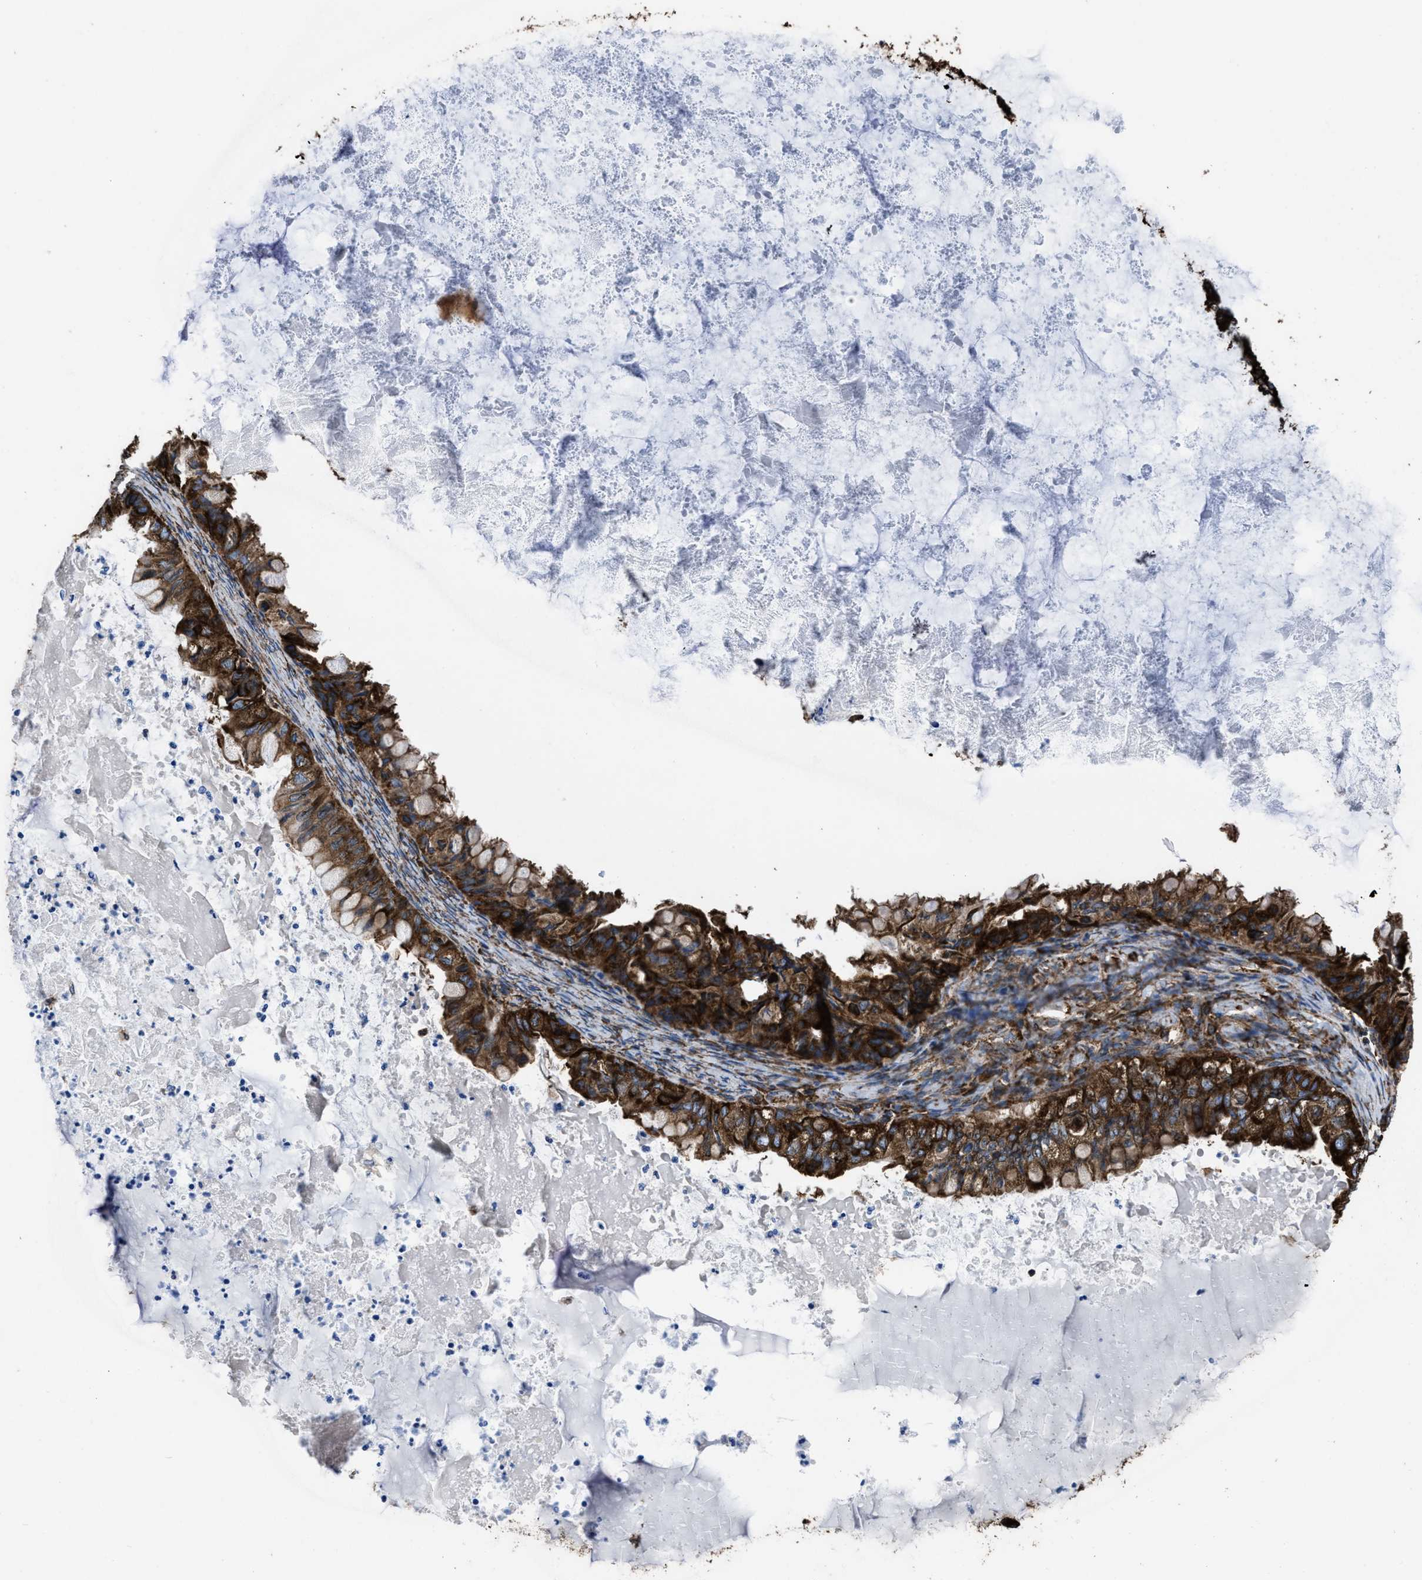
{"staining": {"intensity": "strong", "quantity": ">75%", "location": "cytoplasmic/membranous"}, "tissue": "ovarian cancer", "cell_type": "Tumor cells", "image_type": "cancer", "snomed": [{"axis": "morphology", "description": "Cystadenocarcinoma, mucinous, NOS"}, {"axis": "topography", "description": "Ovary"}], "caption": "Ovarian cancer stained with DAB (3,3'-diaminobenzidine) IHC shows high levels of strong cytoplasmic/membranous staining in about >75% of tumor cells.", "gene": "CAPRIN1", "patient": {"sex": "female", "age": 80}}